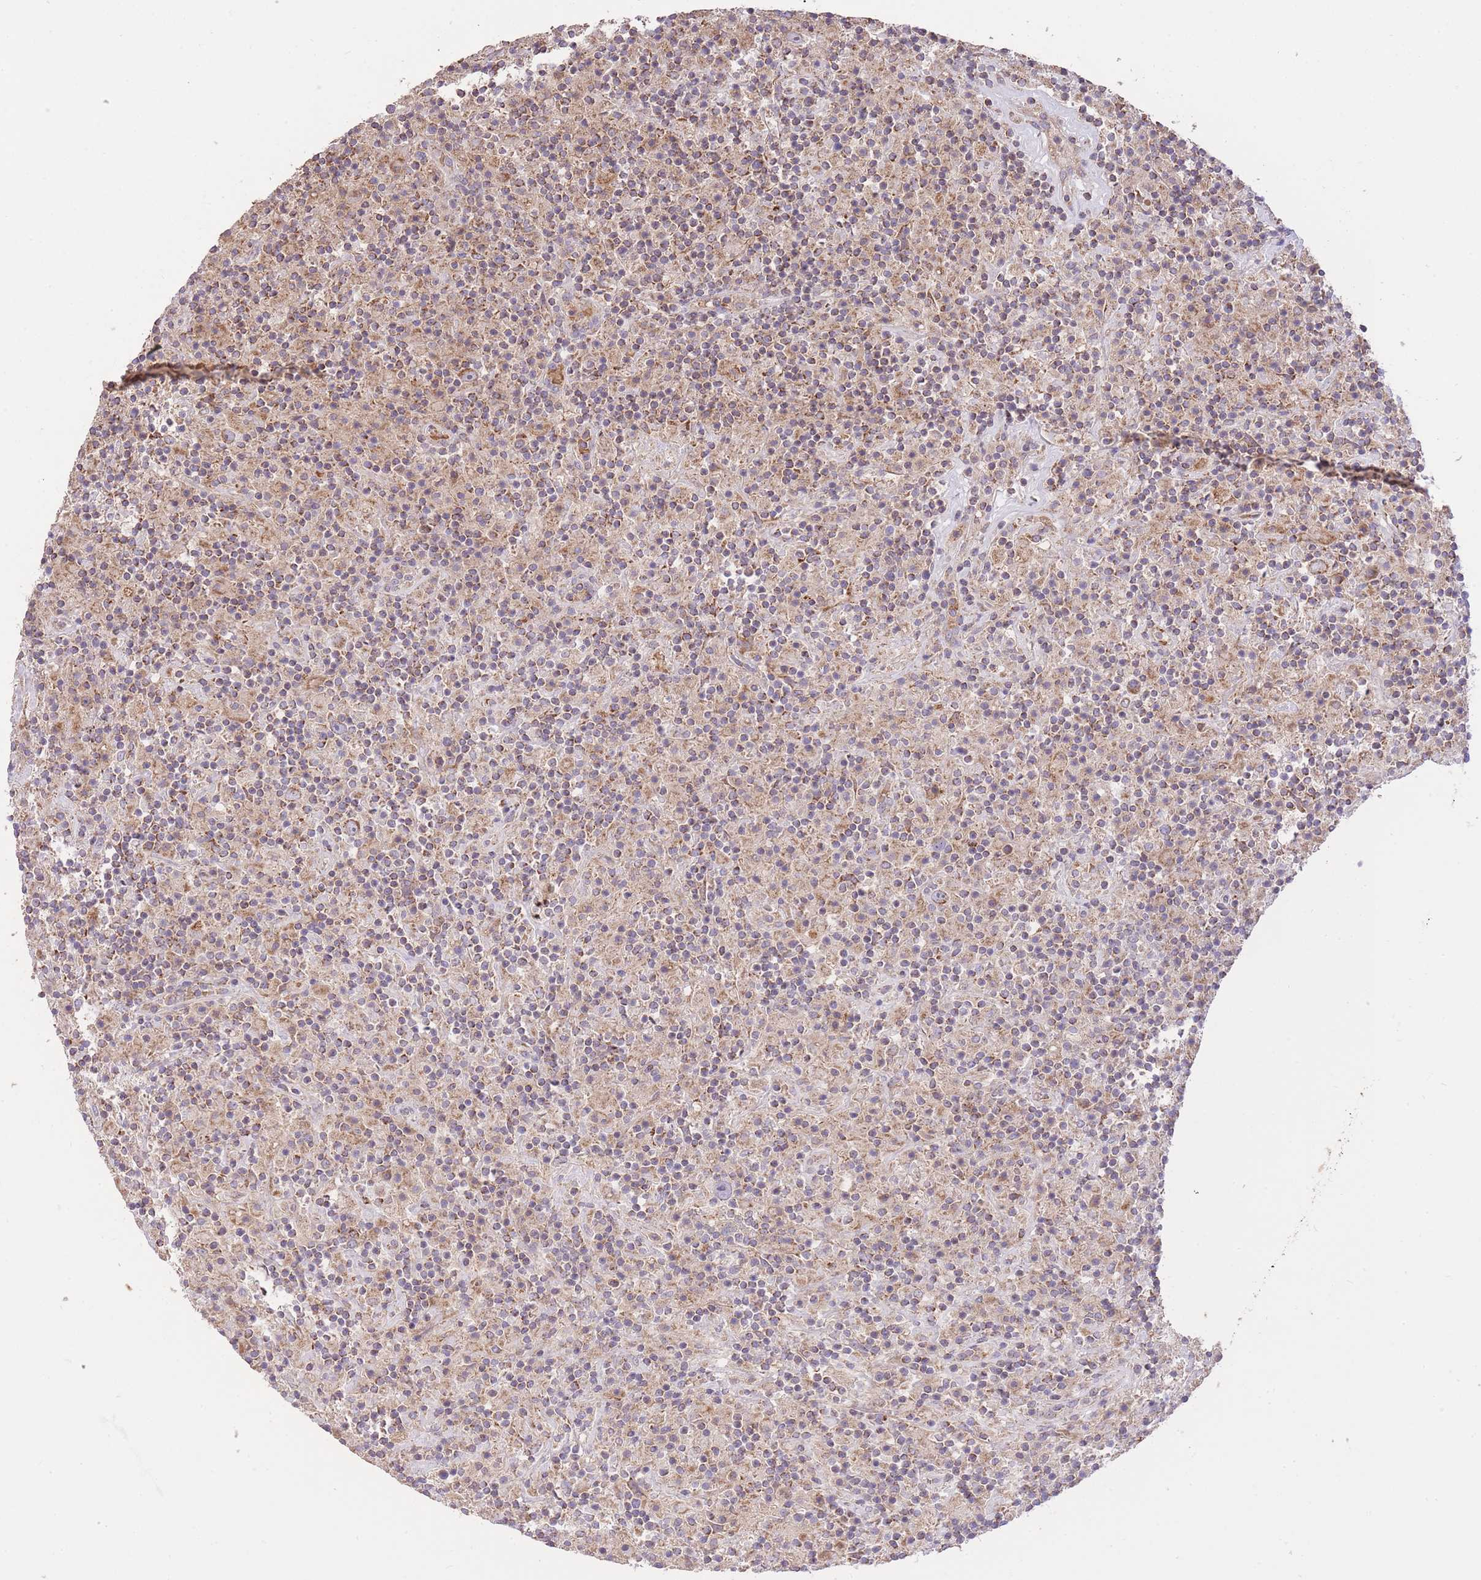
{"staining": {"intensity": "moderate", "quantity": "25%-75%", "location": "cytoplasmic/membranous"}, "tissue": "lymphoma", "cell_type": "Tumor cells", "image_type": "cancer", "snomed": [{"axis": "morphology", "description": "Hodgkin's disease, NOS"}, {"axis": "topography", "description": "Lymph node"}], "caption": "The histopathology image exhibits a brown stain indicating the presence of a protein in the cytoplasmic/membranous of tumor cells in Hodgkin's disease.", "gene": "PREP", "patient": {"sex": "male", "age": 70}}